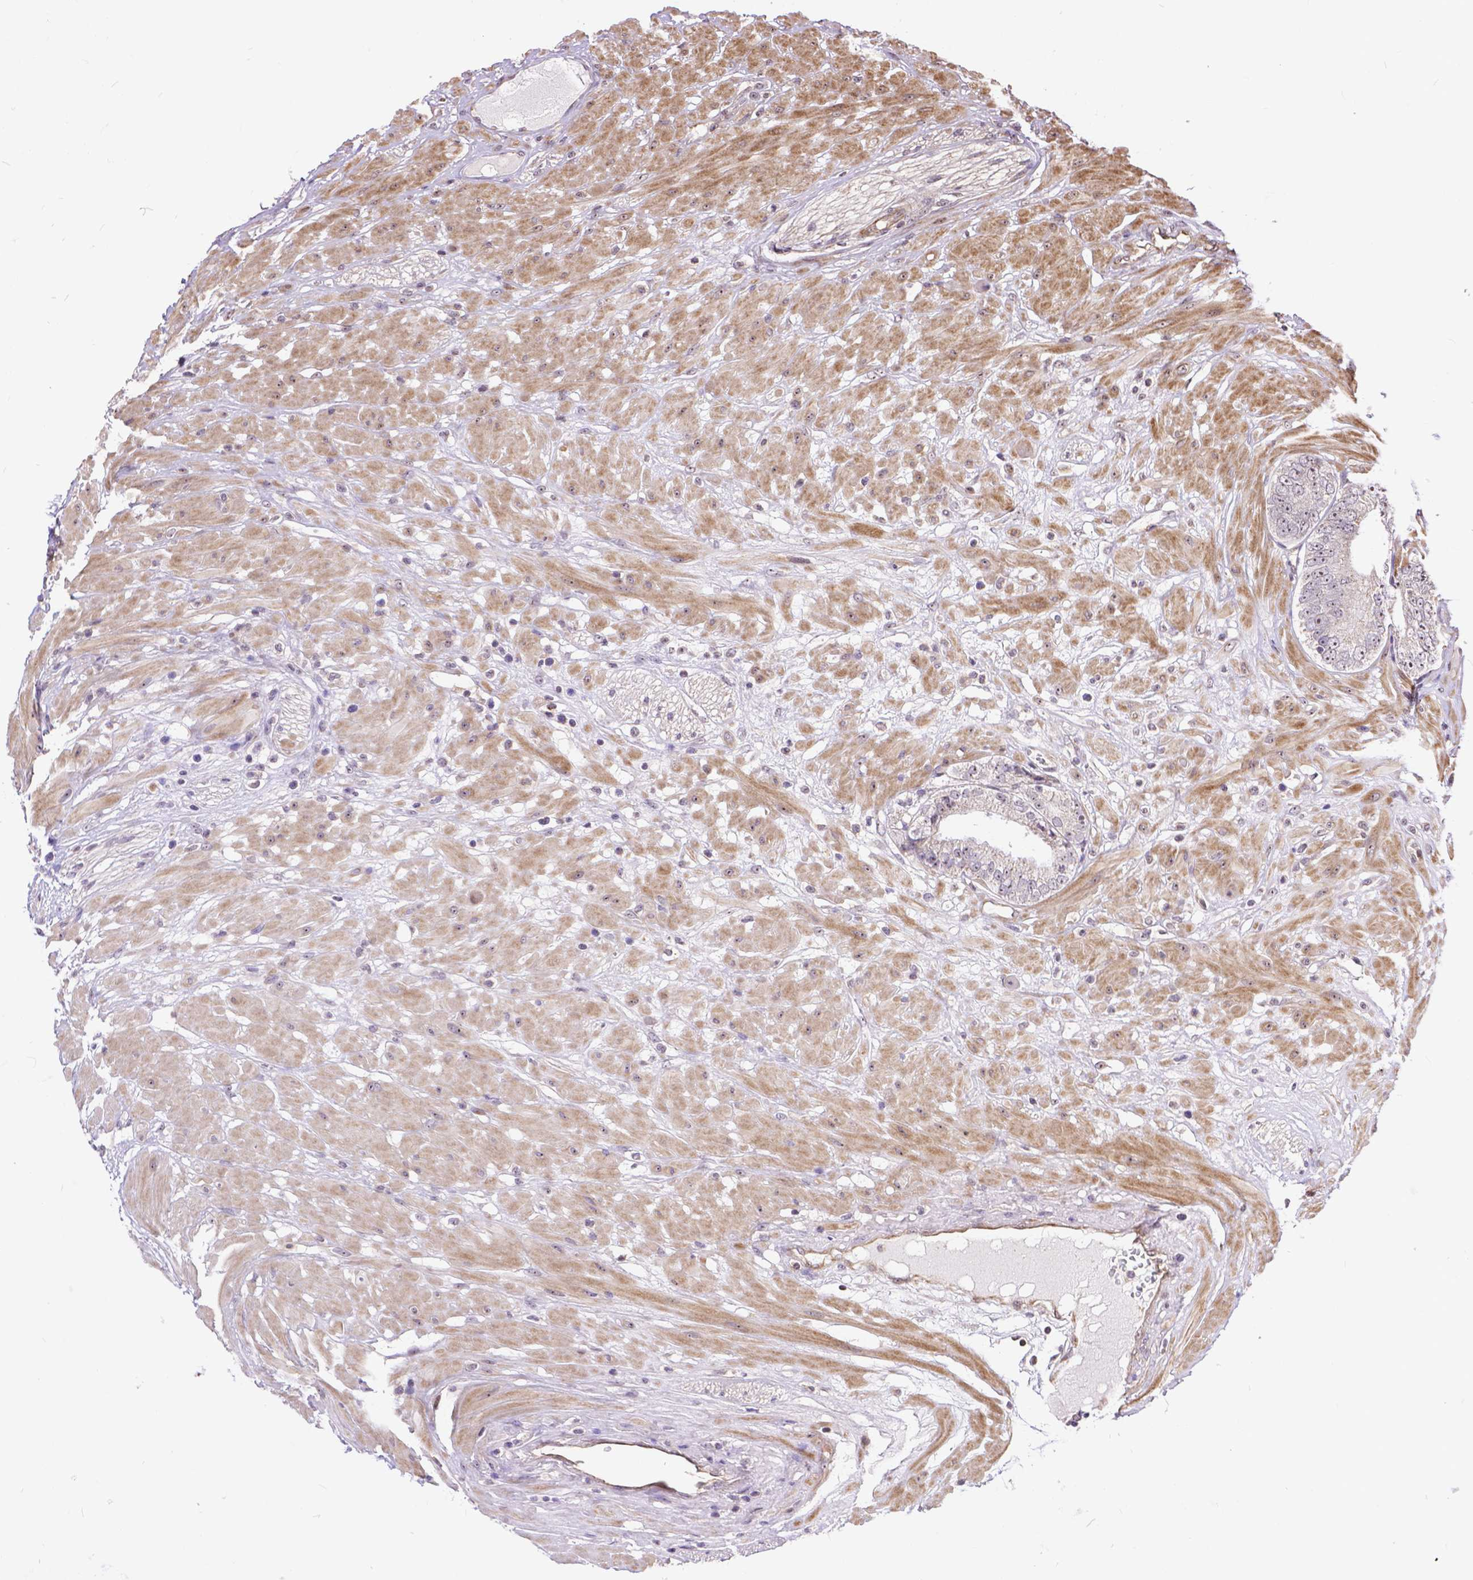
{"staining": {"intensity": "weak", "quantity": "<25%", "location": "nuclear"}, "tissue": "prostate cancer", "cell_type": "Tumor cells", "image_type": "cancer", "snomed": [{"axis": "morphology", "description": "Adenocarcinoma, Low grade"}, {"axis": "topography", "description": "Prostate"}], "caption": "Immunohistochemistry image of neoplastic tissue: prostate cancer (adenocarcinoma (low-grade)) stained with DAB demonstrates no significant protein expression in tumor cells.", "gene": "TMEM135", "patient": {"sex": "male", "age": 60}}